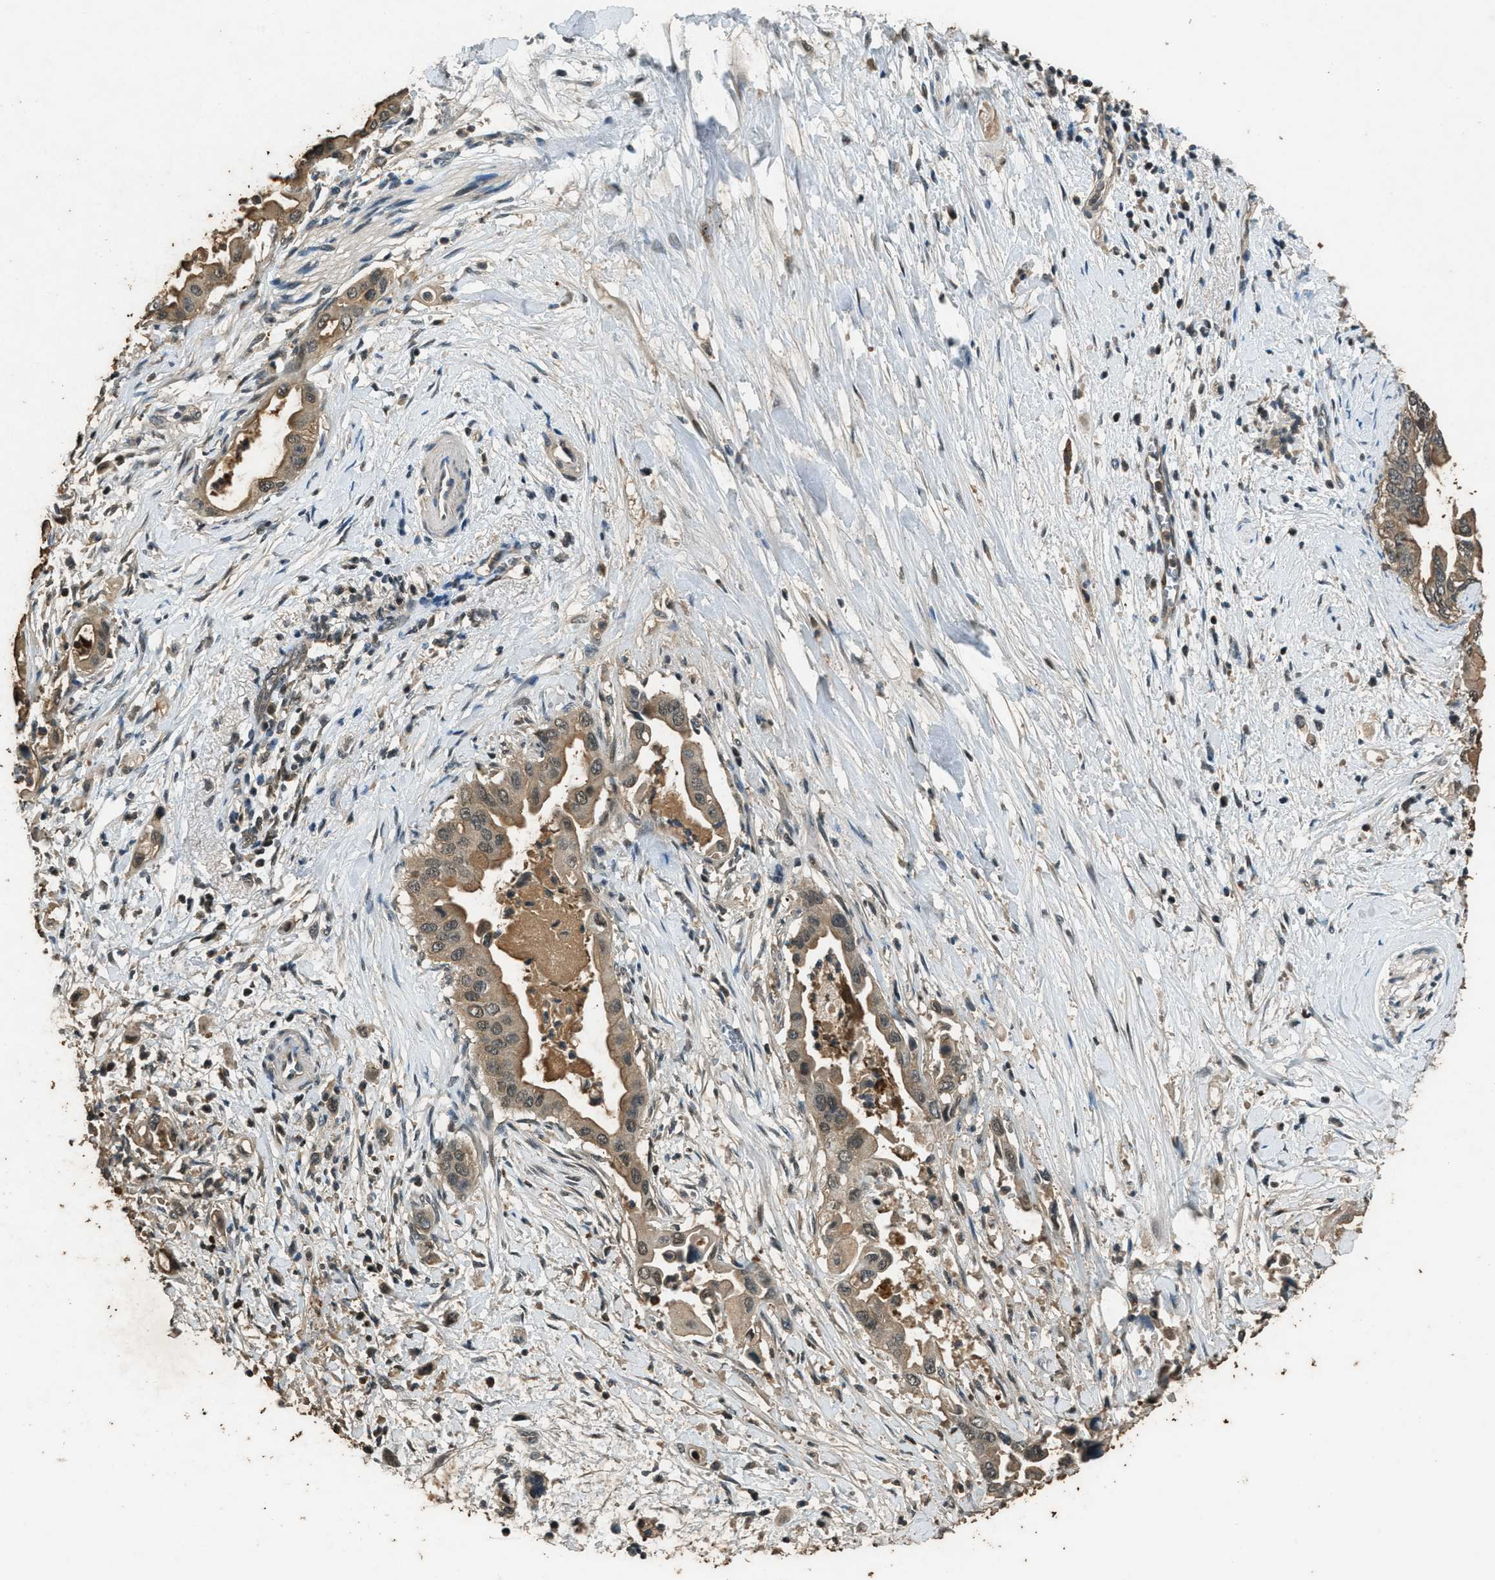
{"staining": {"intensity": "weak", "quantity": ">75%", "location": "cytoplasmic/membranous,nuclear"}, "tissue": "pancreatic cancer", "cell_type": "Tumor cells", "image_type": "cancer", "snomed": [{"axis": "morphology", "description": "Adenocarcinoma, NOS"}, {"axis": "topography", "description": "Pancreas"}], "caption": "Human adenocarcinoma (pancreatic) stained for a protein (brown) demonstrates weak cytoplasmic/membranous and nuclear positive positivity in about >75% of tumor cells.", "gene": "DUSP6", "patient": {"sex": "male", "age": 55}}